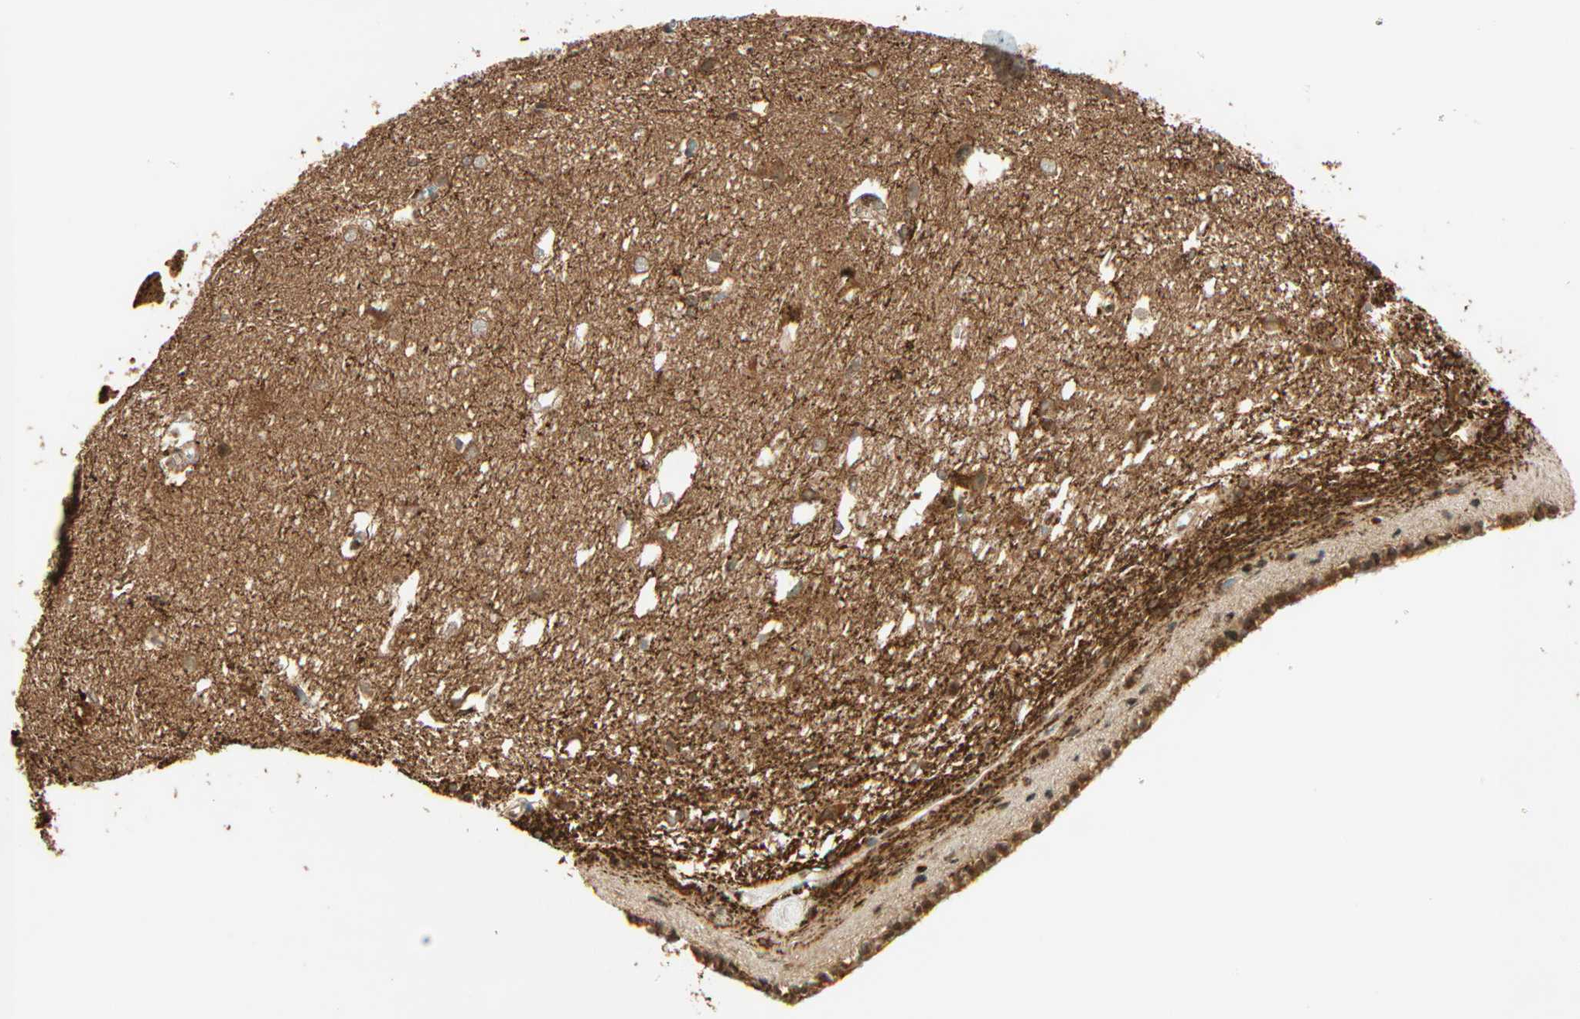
{"staining": {"intensity": "moderate", "quantity": ">75%", "location": "cytoplasmic/membranous"}, "tissue": "caudate", "cell_type": "Glial cells", "image_type": "normal", "snomed": [{"axis": "morphology", "description": "Normal tissue, NOS"}, {"axis": "topography", "description": "Lateral ventricle wall"}], "caption": "This micrograph demonstrates IHC staining of unremarkable human caudate, with medium moderate cytoplasmic/membranous positivity in approximately >75% of glial cells.", "gene": "PNPLA6", "patient": {"sex": "female", "age": 19}}